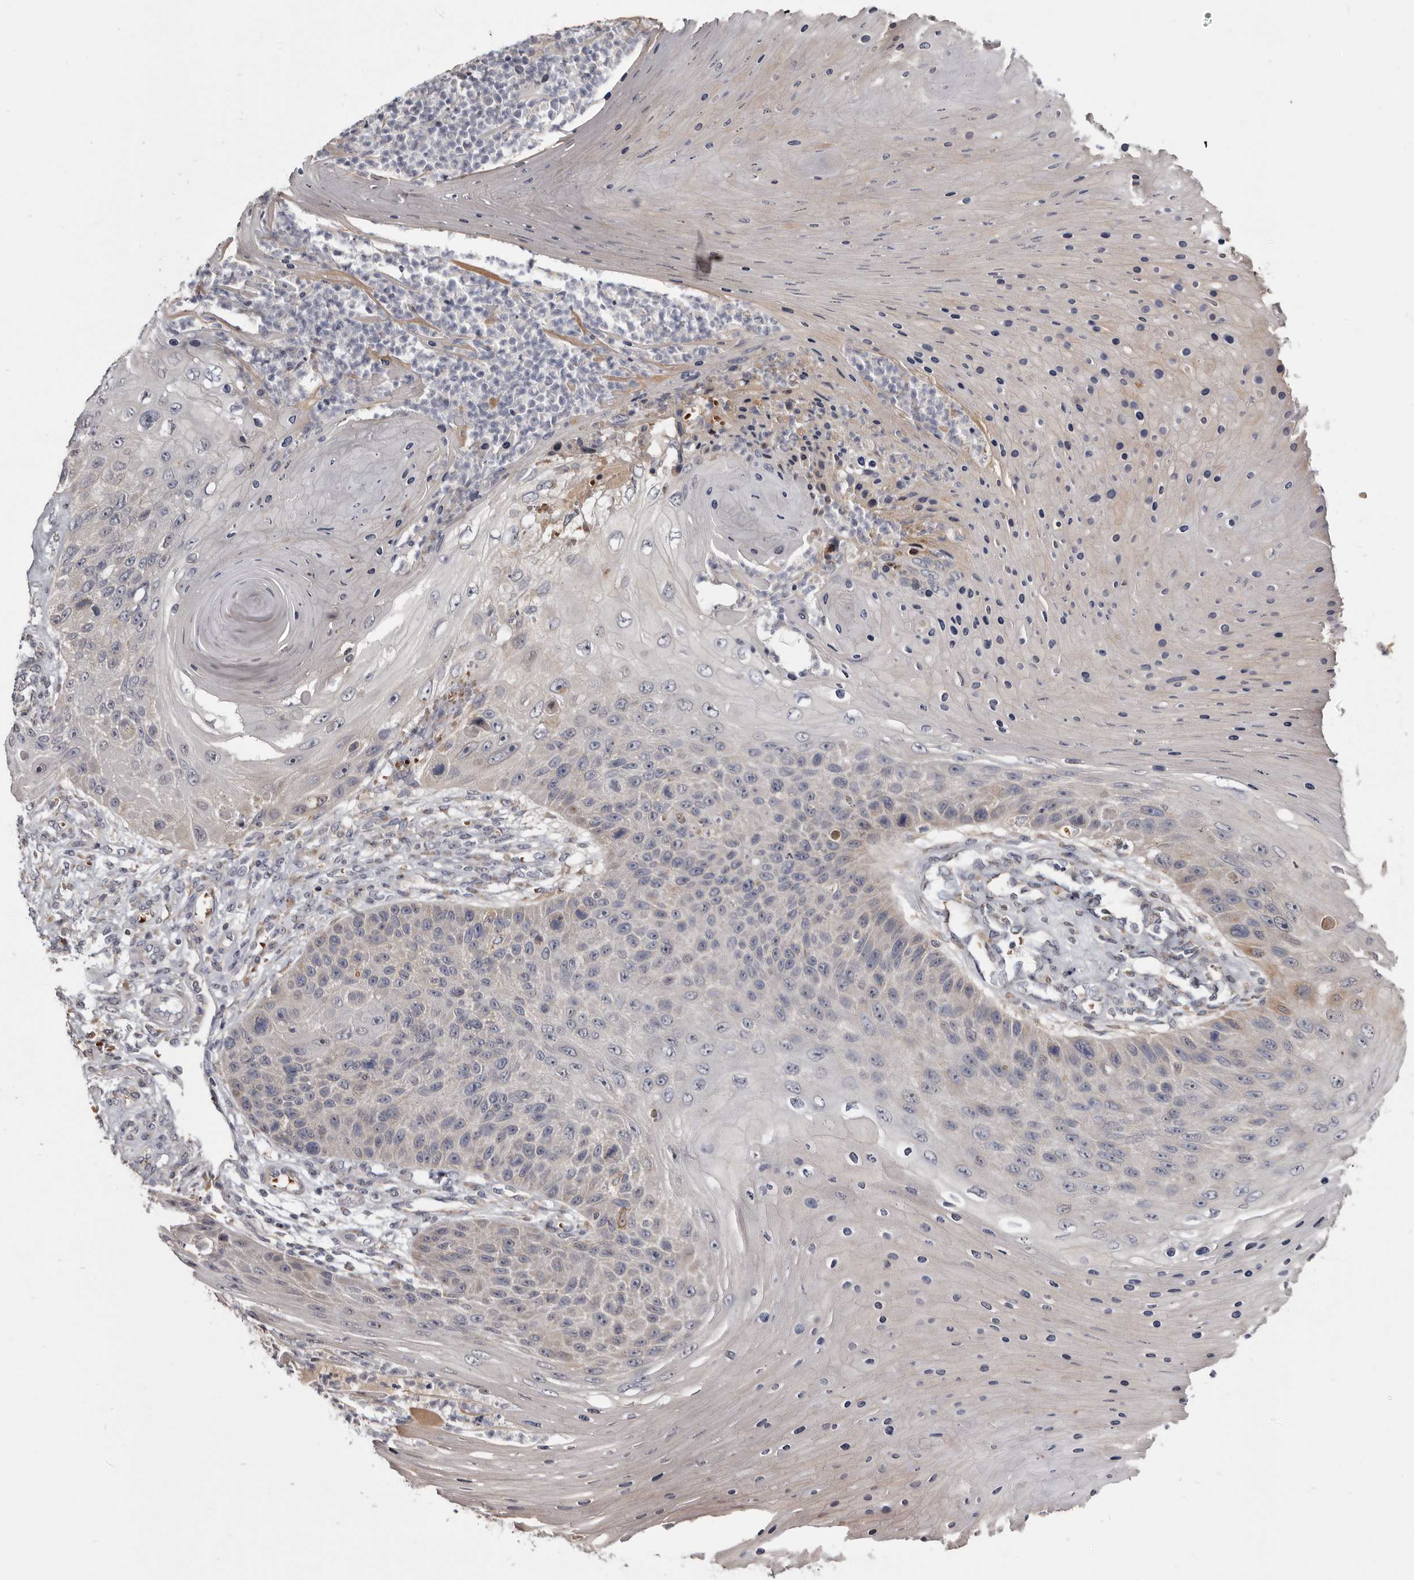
{"staining": {"intensity": "weak", "quantity": "<25%", "location": "cytoplasmic/membranous"}, "tissue": "skin cancer", "cell_type": "Tumor cells", "image_type": "cancer", "snomed": [{"axis": "morphology", "description": "Squamous cell carcinoma, NOS"}, {"axis": "topography", "description": "Skin"}], "caption": "This is an immunohistochemistry histopathology image of skin cancer (squamous cell carcinoma). There is no staining in tumor cells.", "gene": "NENF", "patient": {"sex": "female", "age": 88}}